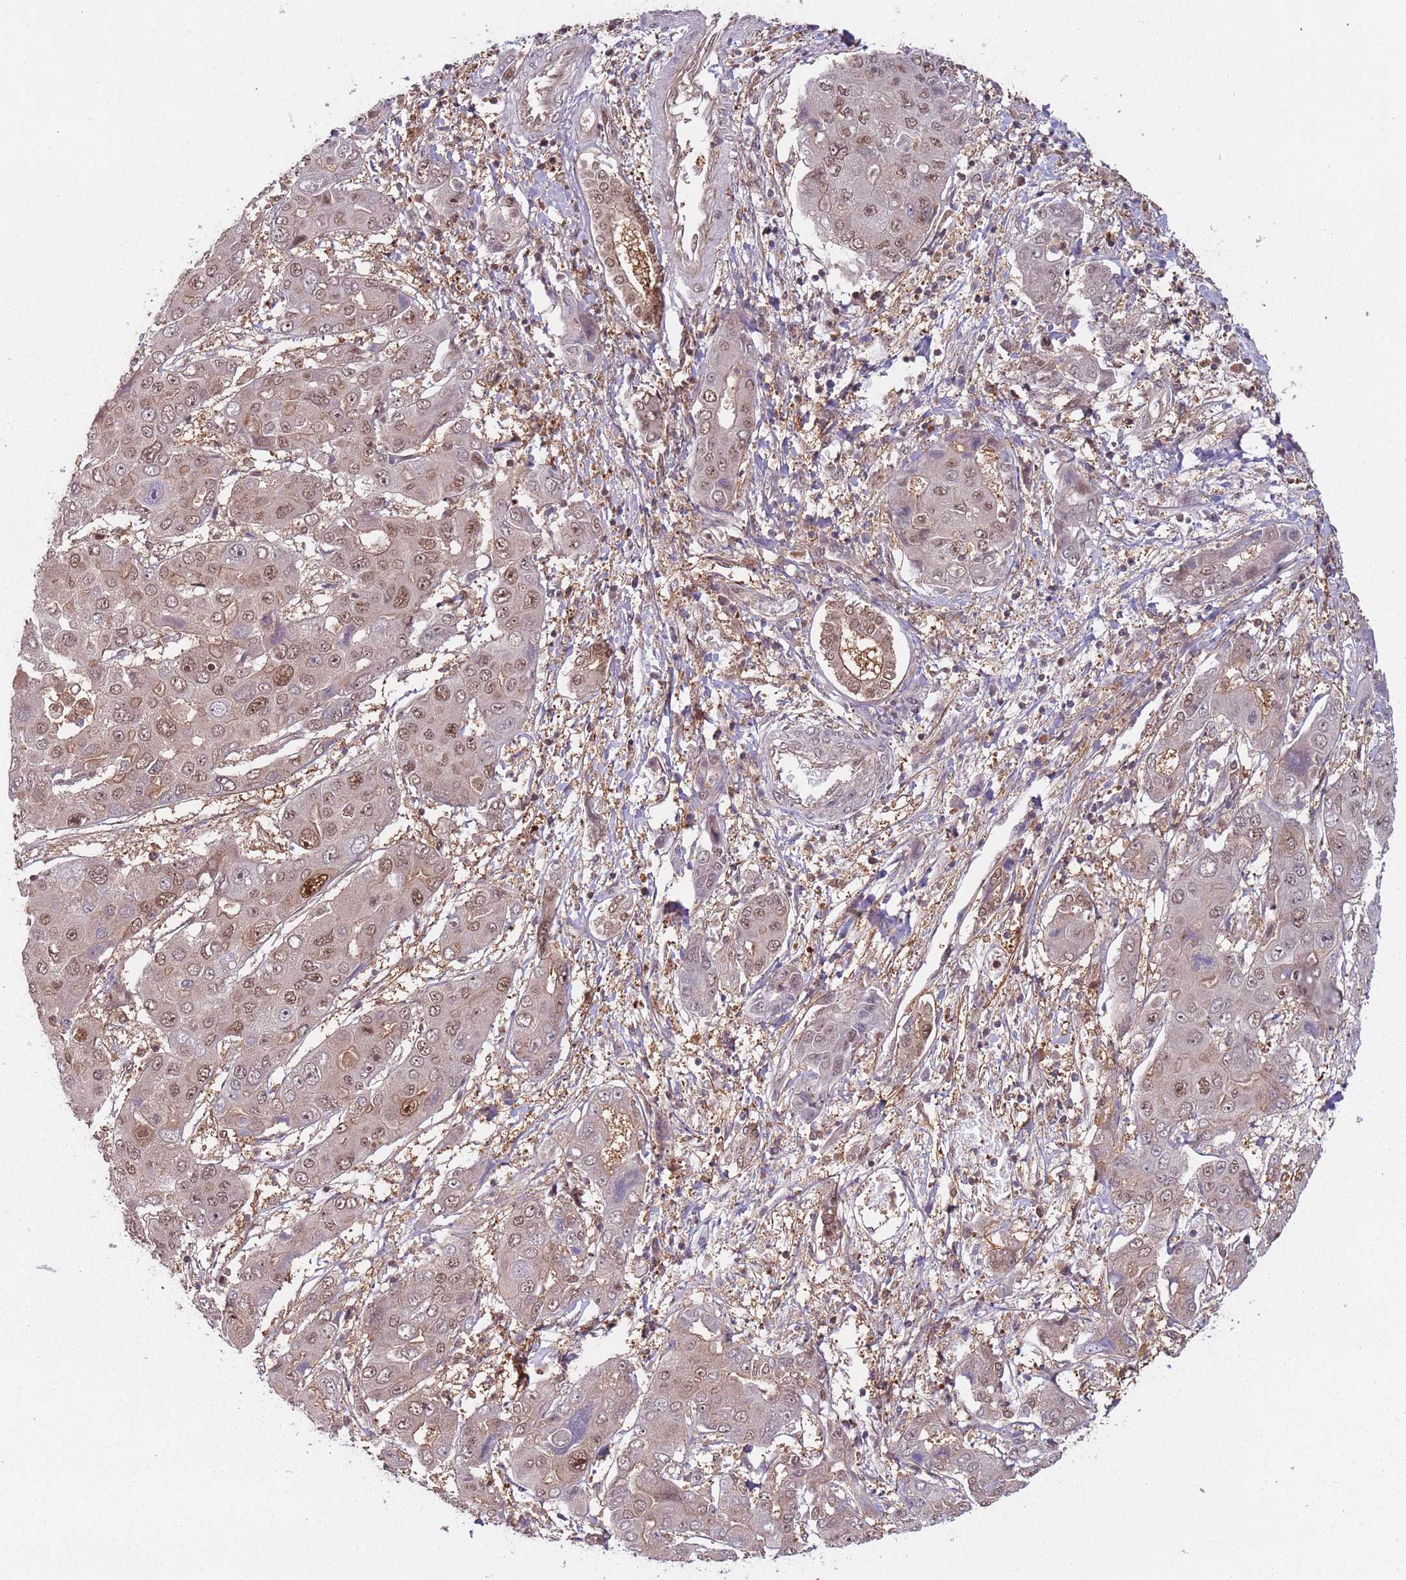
{"staining": {"intensity": "moderate", "quantity": "25%-75%", "location": "nuclear"}, "tissue": "liver cancer", "cell_type": "Tumor cells", "image_type": "cancer", "snomed": [{"axis": "morphology", "description": "Cholangiocarcinoma"}, {"axis": "topography", "description": "Liver"}], "caption": "A photomicrograph of human liver cholangiocarcinoma stained for a protein shows moderate nuclear brown staining in tumor cells.", "gene": "PGLS", "patient": {"sex": "male", "age": 67}}